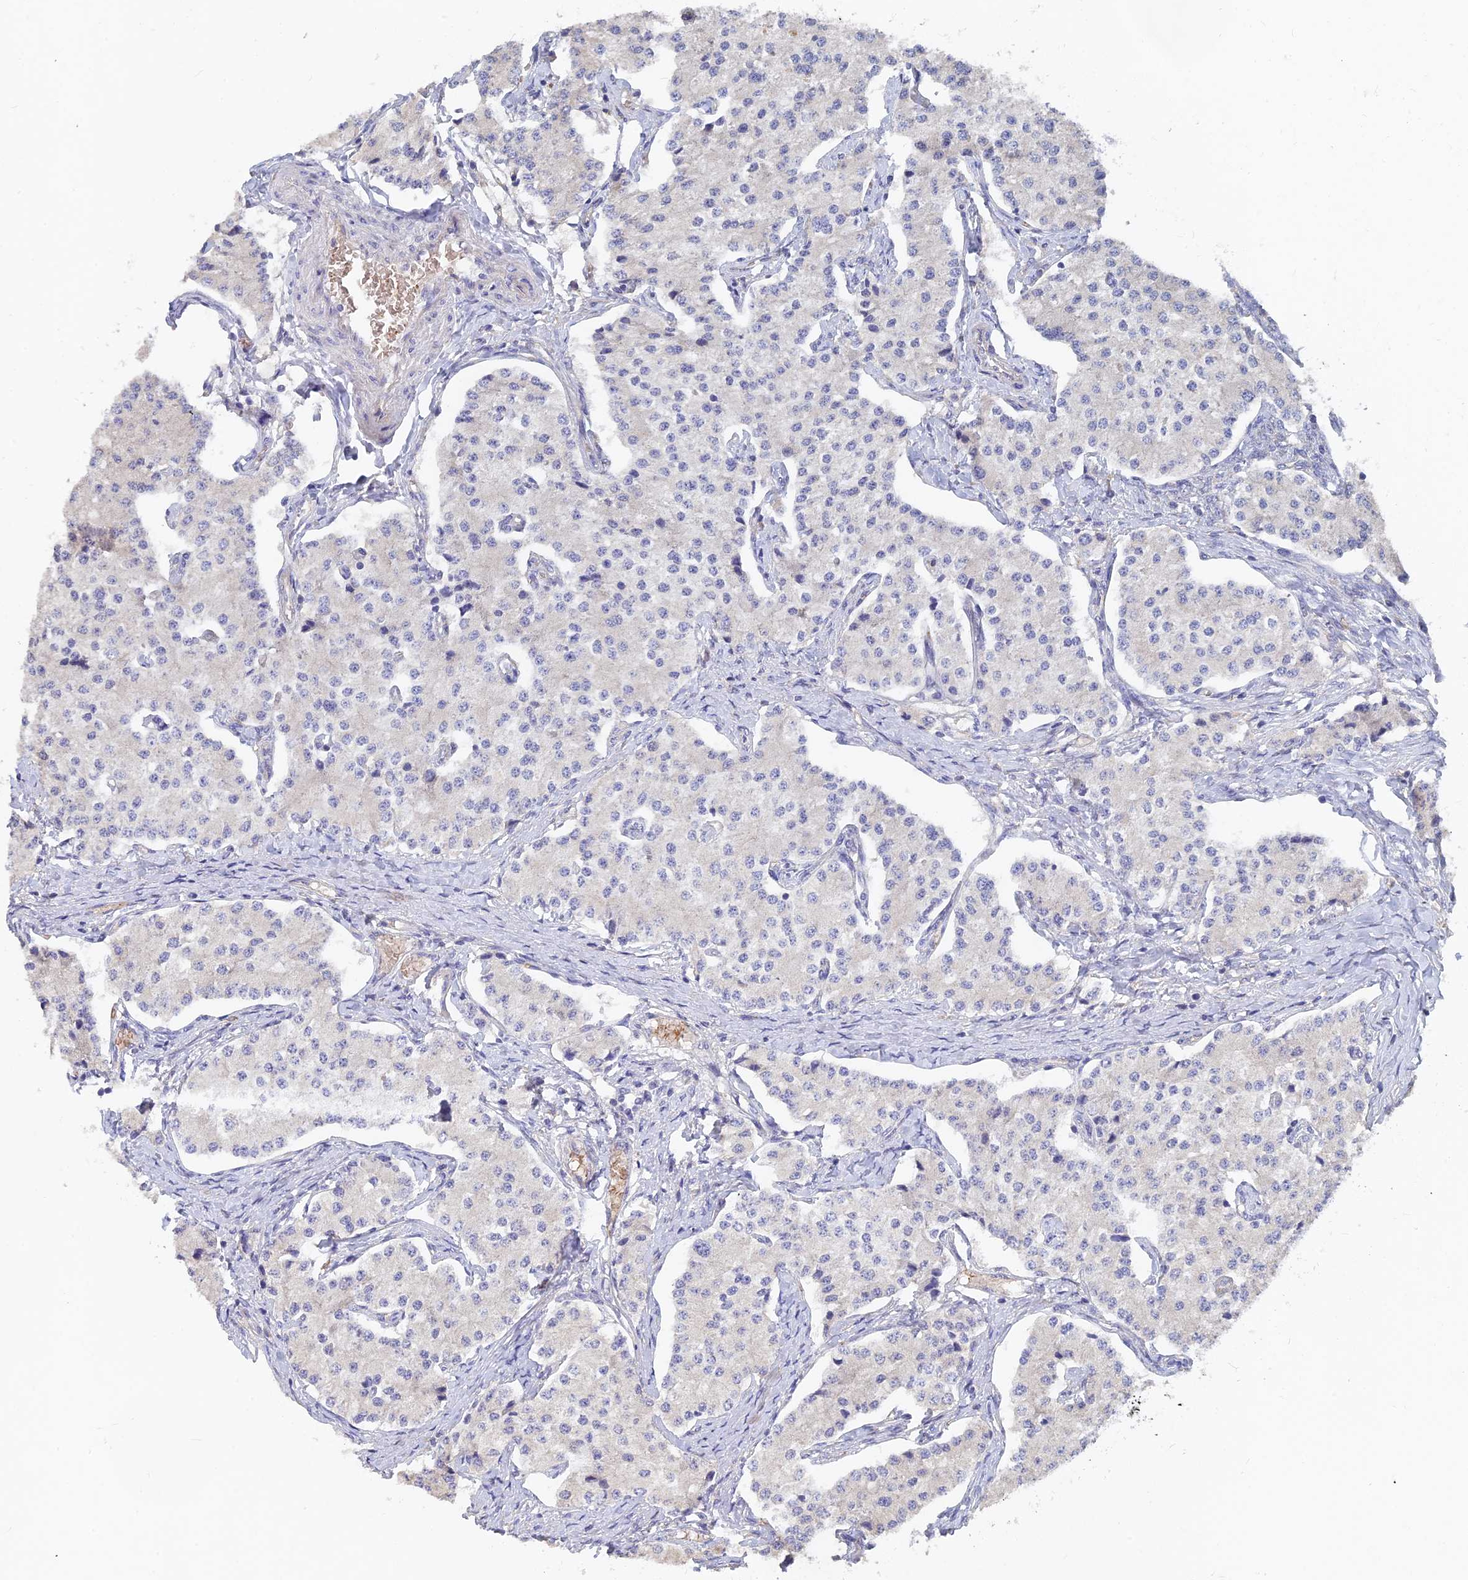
{"staining": {"intensity": "negative", "quantity": "none", "location": "none"}, "tissue": "carcinoid", "cell_type": "Tumor cells", "image_type": "cancer", "snomed": [{"axis": "morphology", "description": "Carcinoid, malignant, NOS"}, {"axis": "topography", "description": "Colon"}], "caption": "Histopathology image shows no protein staining in tumor cells of carcinoid tissue.", "gene": "ARRDC1", "patient": {"sex": "female", "age": 52}}